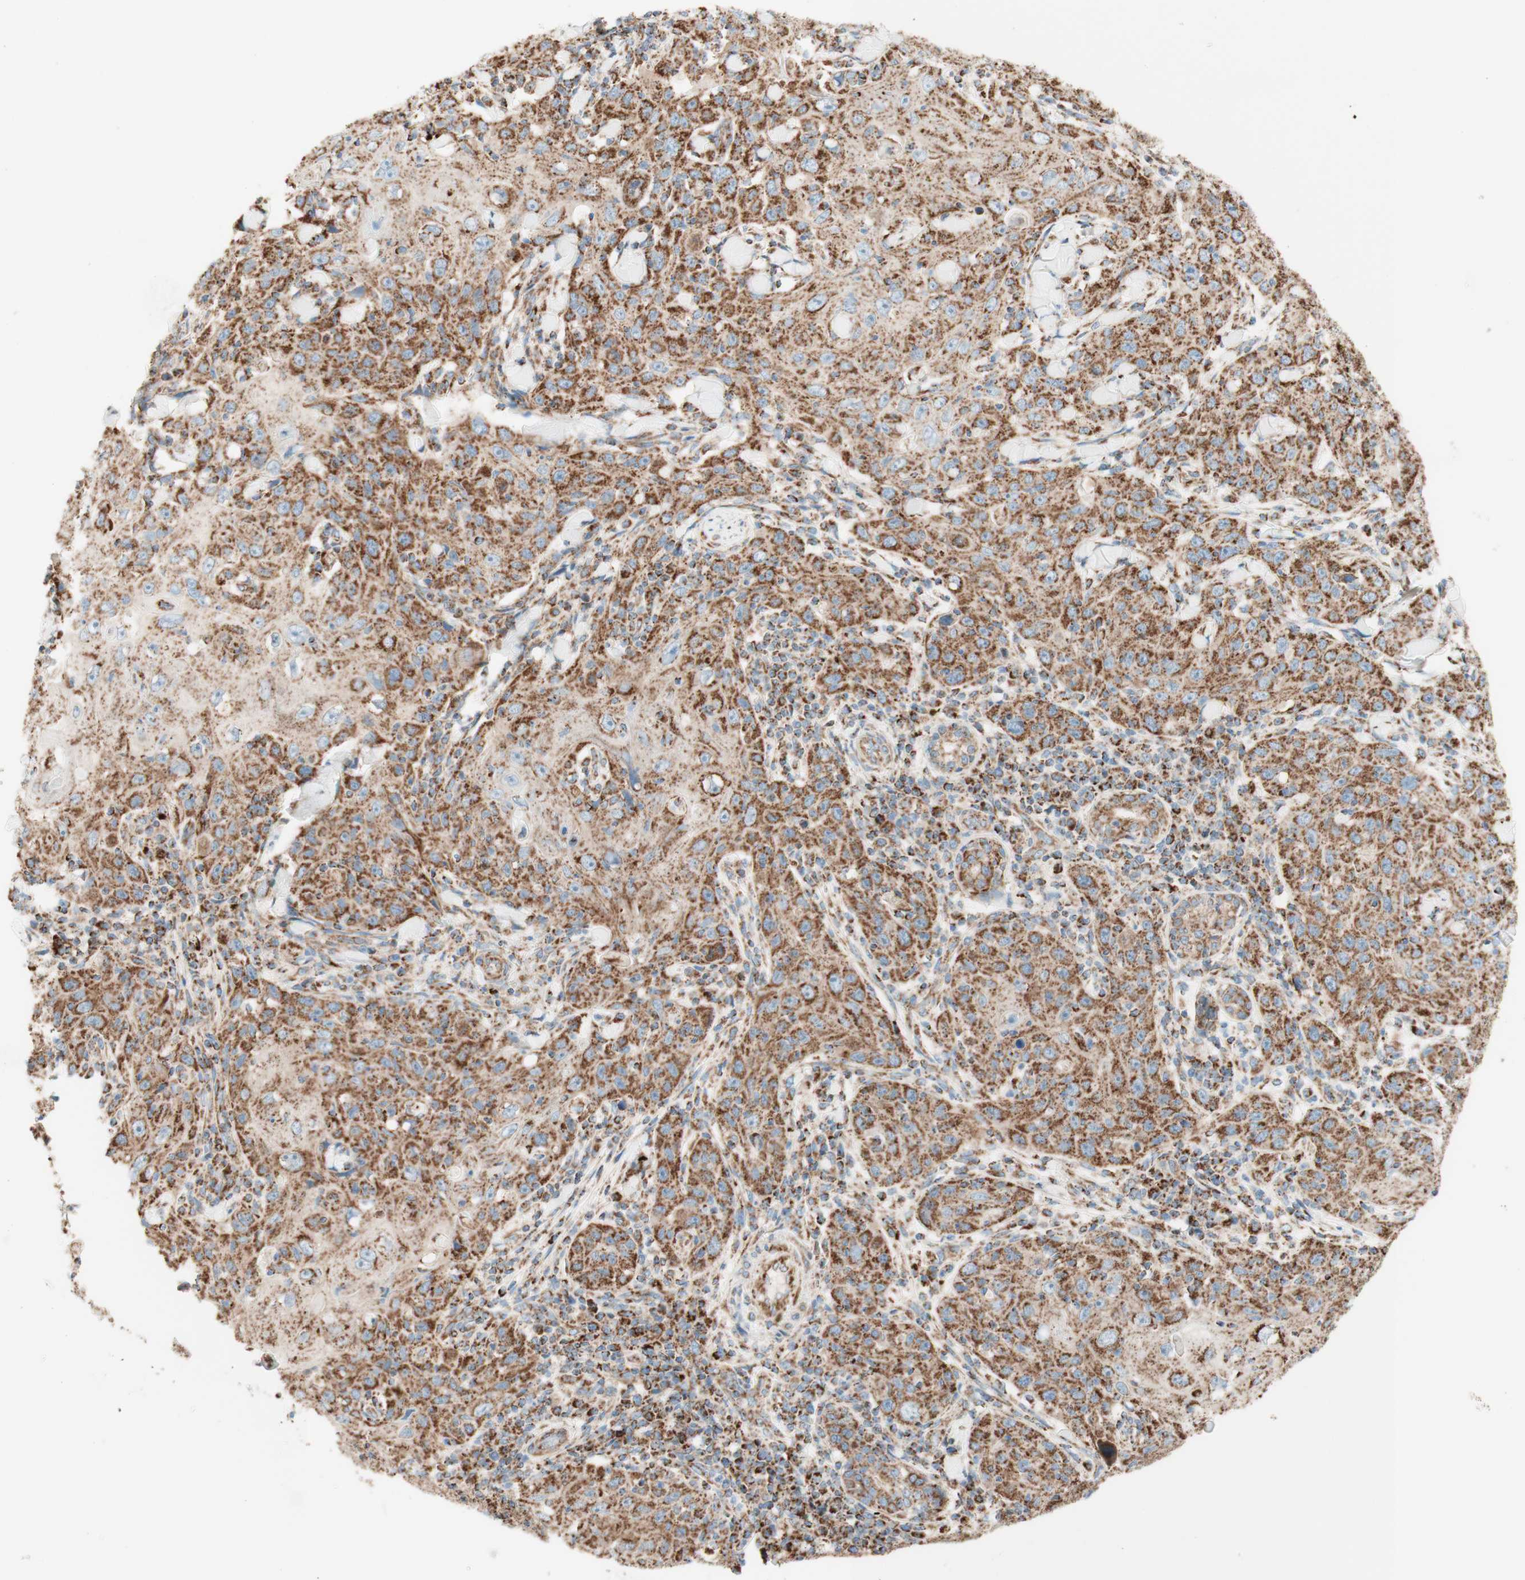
{"staining": {"intensity": "strong", "quantity": ">75%", "location": "cytoplasmic/membranous"}, "tissue": "skin cancer", "cell_type": "Tumor cells", "image_type": "cancer", "snomed": [{"axis": "morphology", "description": "Squamous cell carcinoma, NOS"}, {"axis": "topography", "description": "Skin"}], "caption": "Squamous cell carcinoma (skin) stained with DAB immunohistochemistry reveals high levels of strong cytoplasmic/membranous expression in about >75% of tumor cells.", "gene": "TOMM20", "patient": {"sex": "female", "age": 88}}